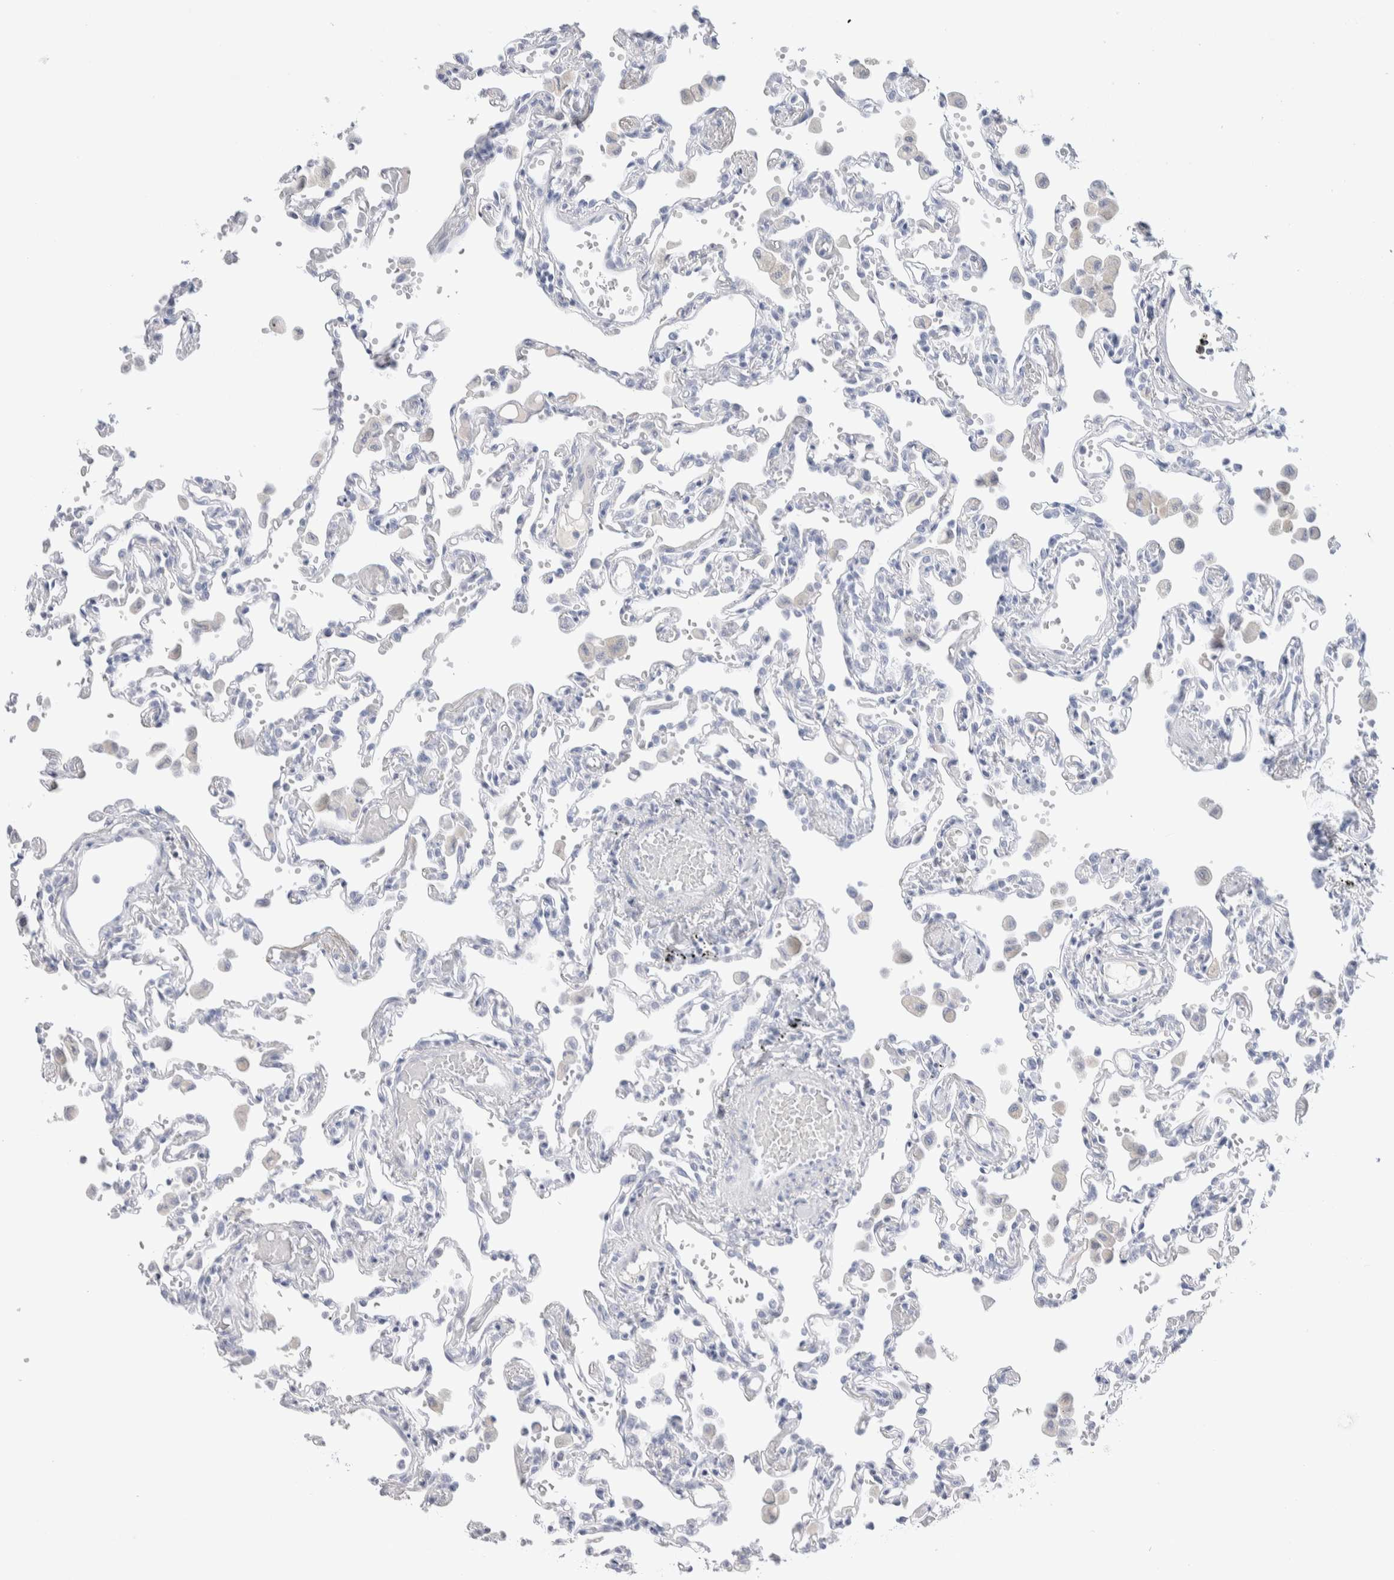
{"staining": {"intensity": "negative", "quantity": "none", "location": "none"}, "tissue": "lung", "cell_type": "Alveolar cells", "image_type": "normal", "snomed": [{"axis": "morphology", "description": "Normal tissue, NOS"}, {"axis": "topography", "description": "Bronchus"}, {"axis": "topography", "description": "Lung"}], "caption": "High power microscopy photomicrograph of an immunohistochemistry (IHC) micrograph of benign lung, revealing no significant staining in alveolar cells.", "gene": "GDA", "patient": {"sex": "female", "age": 49}}